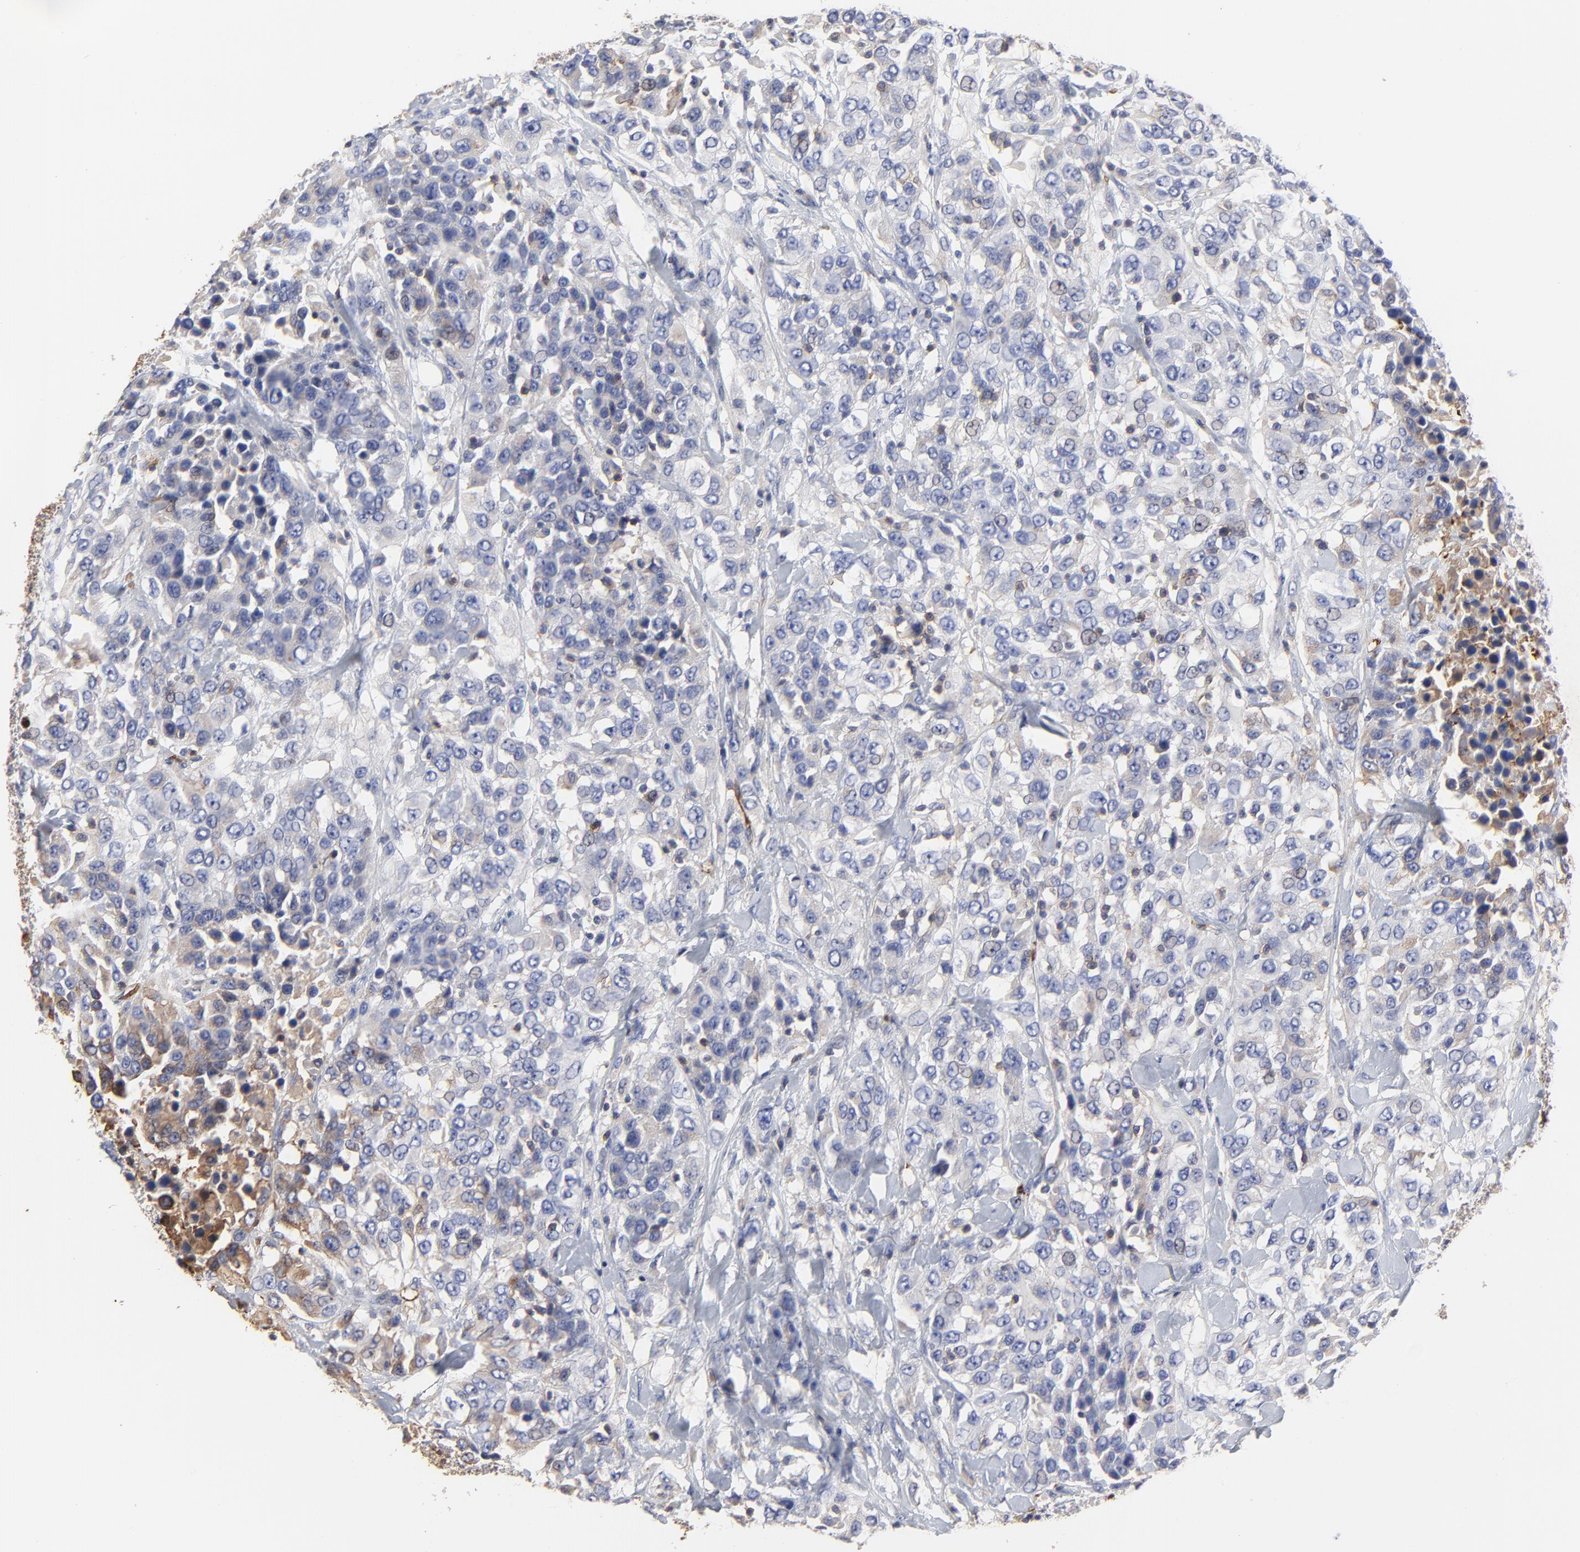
{"staining": {"intensity": "negative", "quantity": "none", "location": "none"}, "tissue": "urothelial cancer", "cell_type": "Tumor cells", "image_type": "cancer", "snomed": [{"axis": "morphology", "description": "Urothelial carcinoma, High grade"}, {"axis": "topography", "description": "Urinary bladder"}], "caption": "Urothelial cancer was stained to show a protein in brown. There is no significant positivity in tumor cells. (Stains: DAB IHC with hematoxylin counter stain, Microscopy: brightfield microscopy at high magnification).", "gene": "PAG1", "patient": {"sex": "female", "age": 80}}